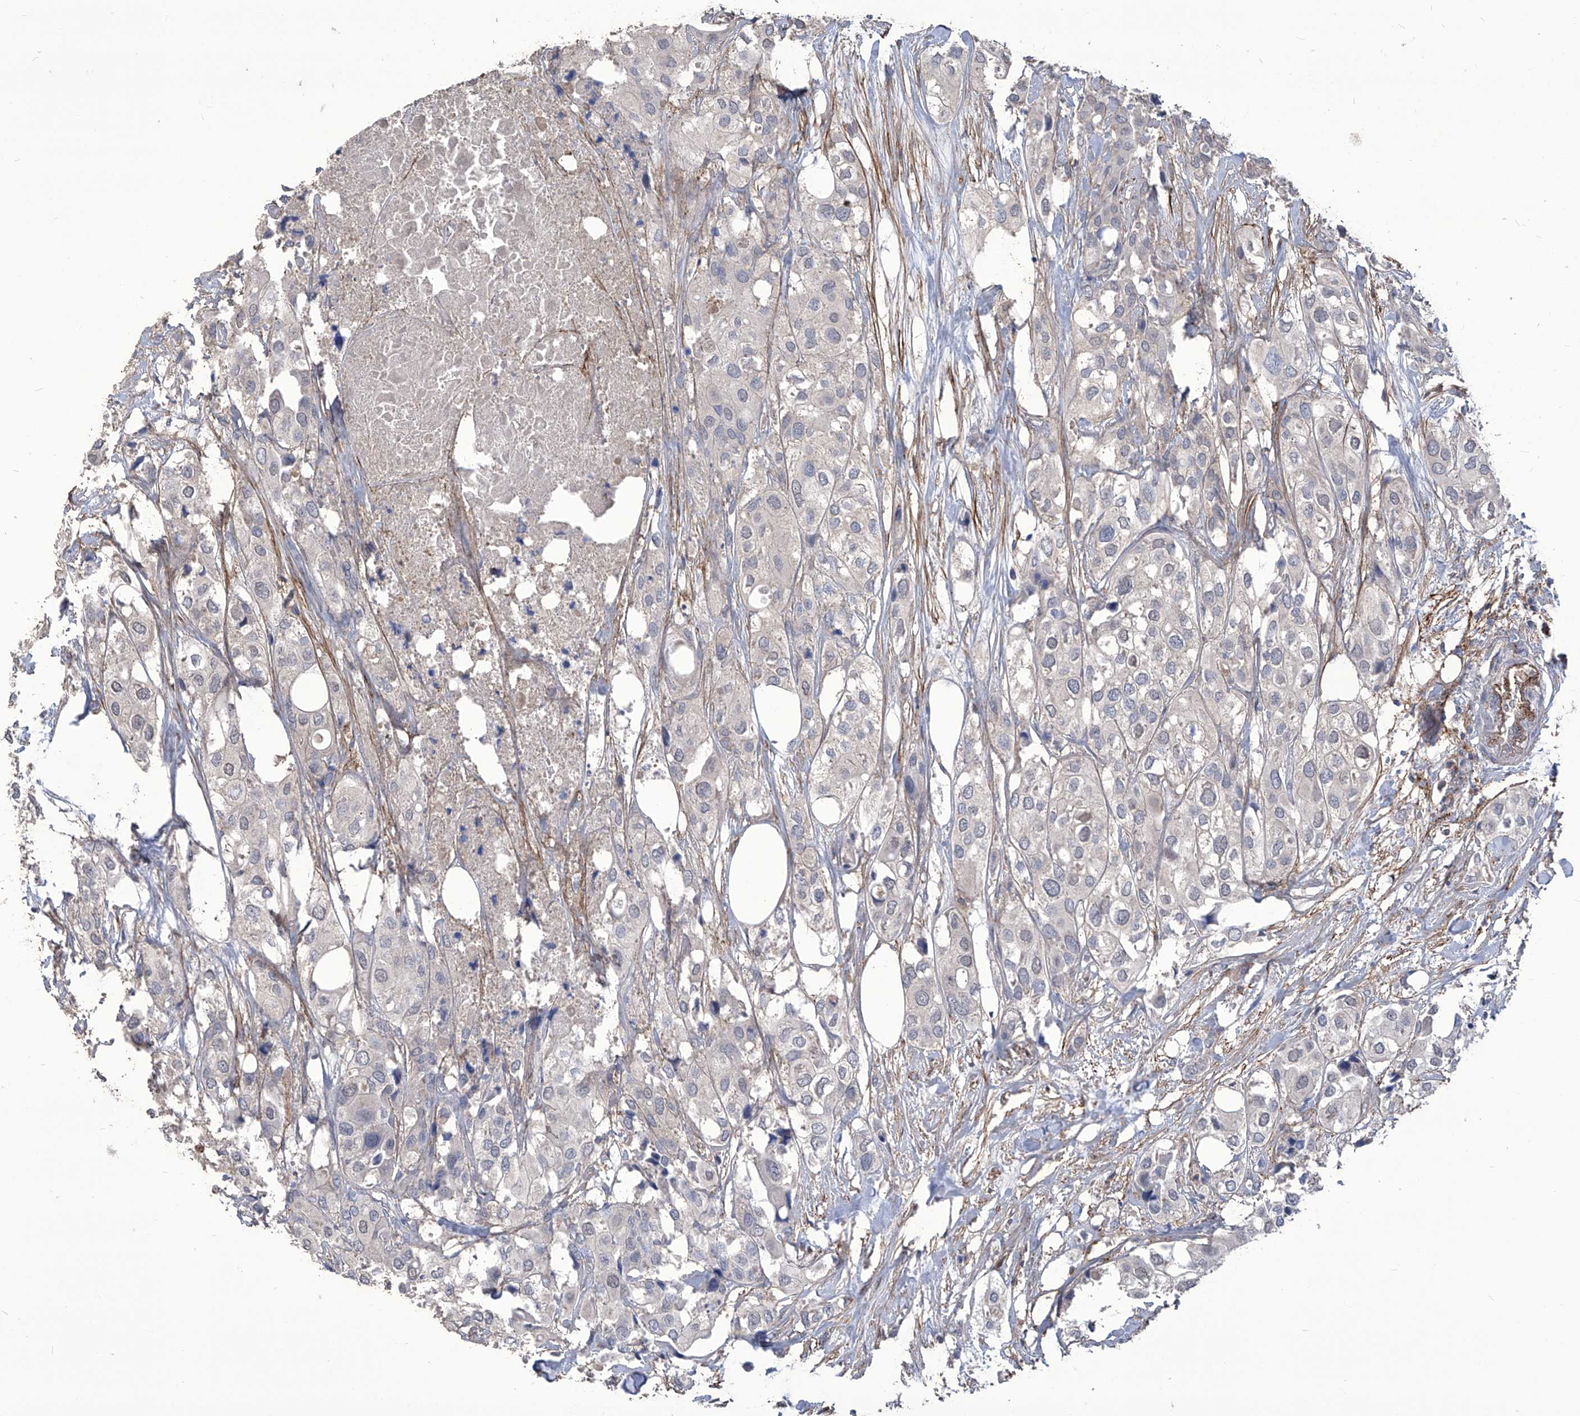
{"staining": {"intensity": "negative", "quantity": "none", "location": "none"}, "tissue": "urothelial cancer", "cell_type": "Tumor cells", "image_type": "cancer", "snomed": [{"axis": "morphology", "description": "Urothelial carcinoma, High grade"}, {"axis": "topography", "description": "Urinary bladder"}], "caption": "Protein analysis of high-grade urothelial carcinoma displays no significant expression in tumor cells.", "gene": "TXNIP", "patient": {"sex": "male", "age": 64}}